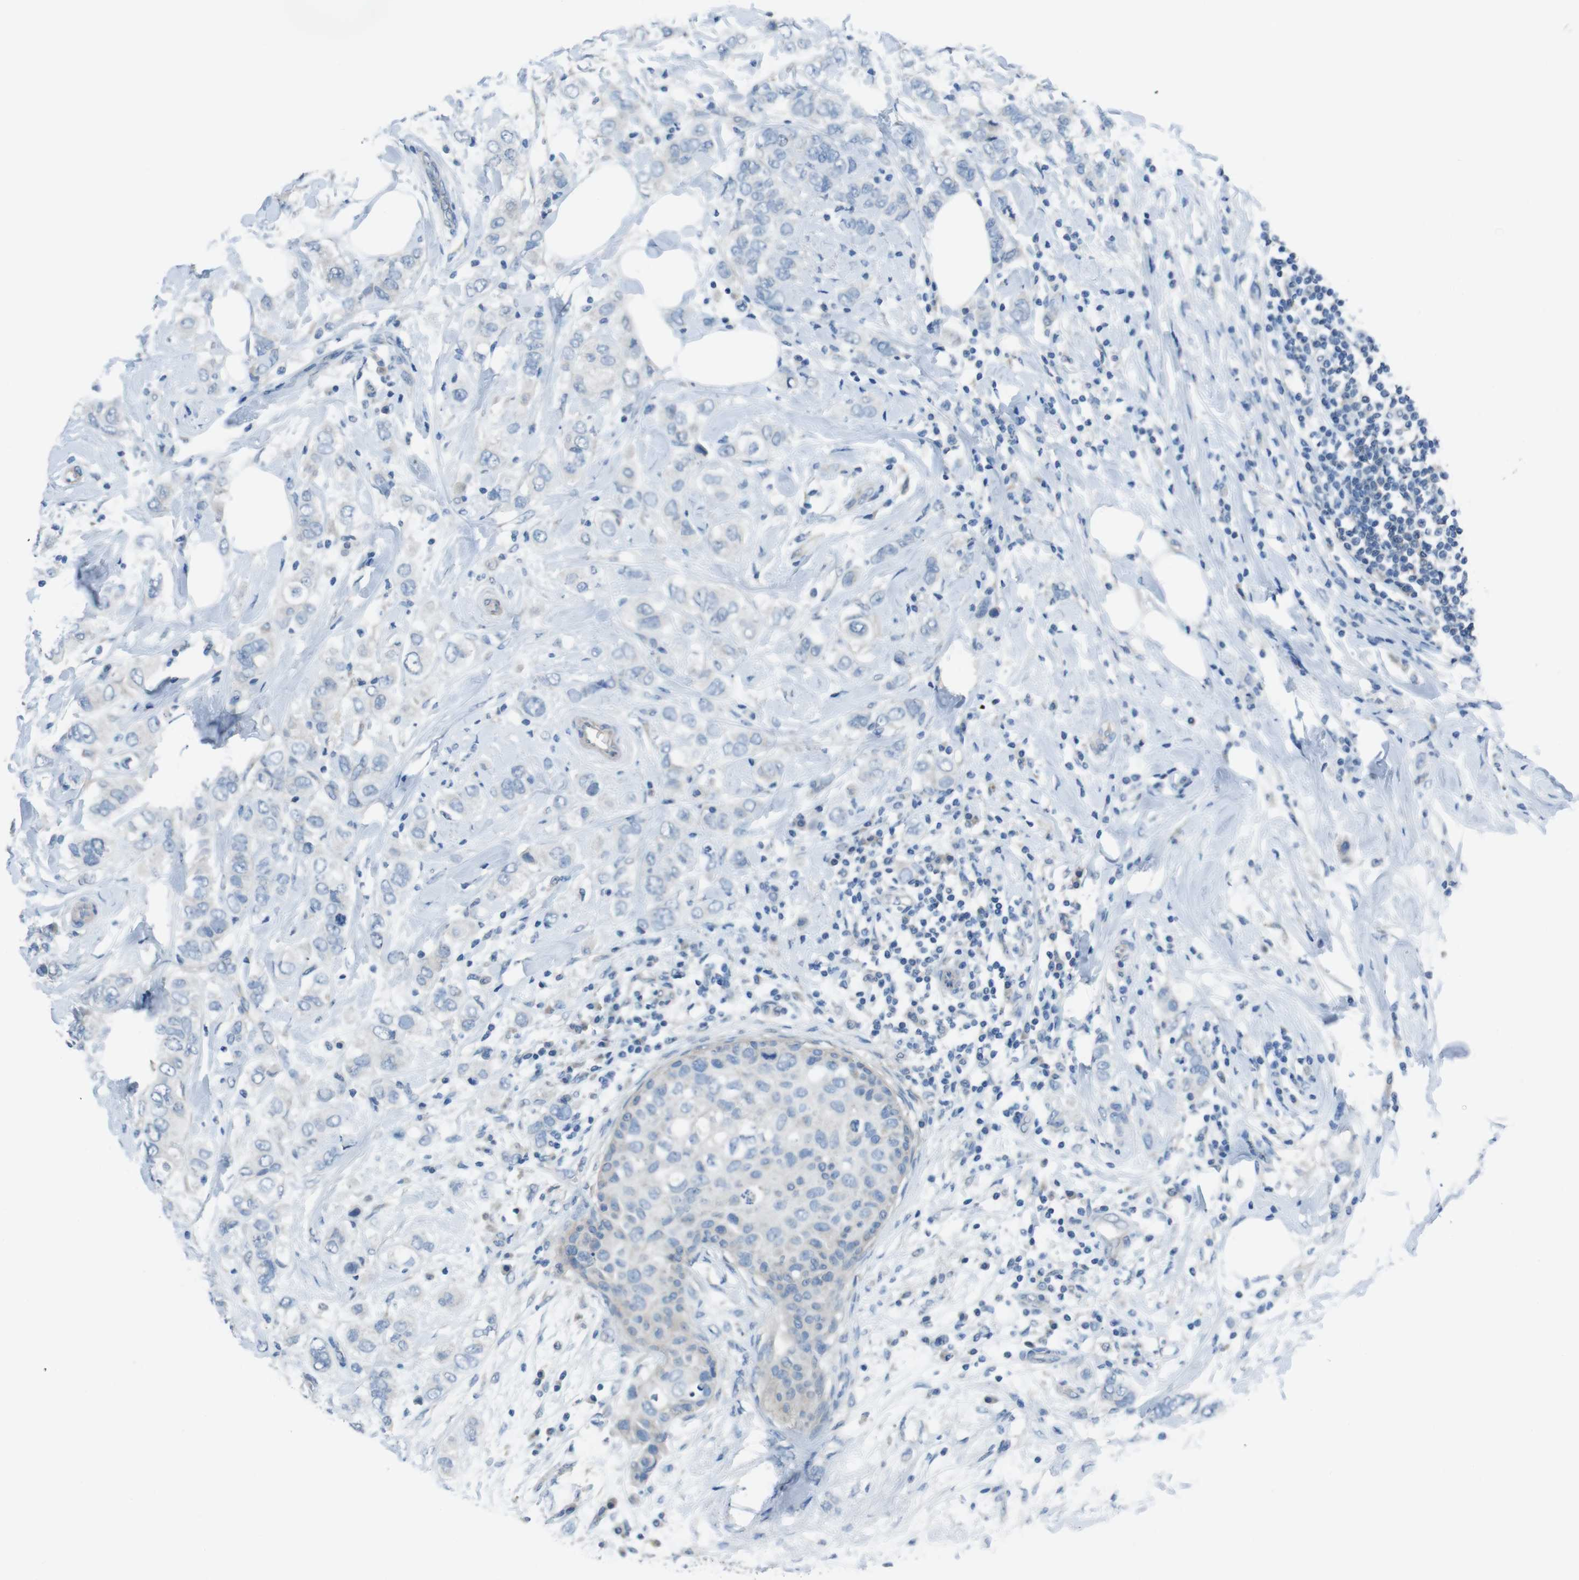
{"staining": {"intensity": "negative", "quantity": "none", "location": "none"}, "tissue": "breast cancer", "cell_type": "Tumor cells", "image_type": "cancer", "snomed": [{"axis": "morphology", "description": "Duct carcinoma"}, {"axis": "topography", "description": "Breast"}], "caption": "Immunohistochemistry of invasive ductal carcinoma (breast) exhibits no staining in tumor cells. (DAB (3,3'-diaminobenzidine) IHC, high magnification).", "gene": "CYP2C8", "patient": {"sex": "female", "age": 50}}